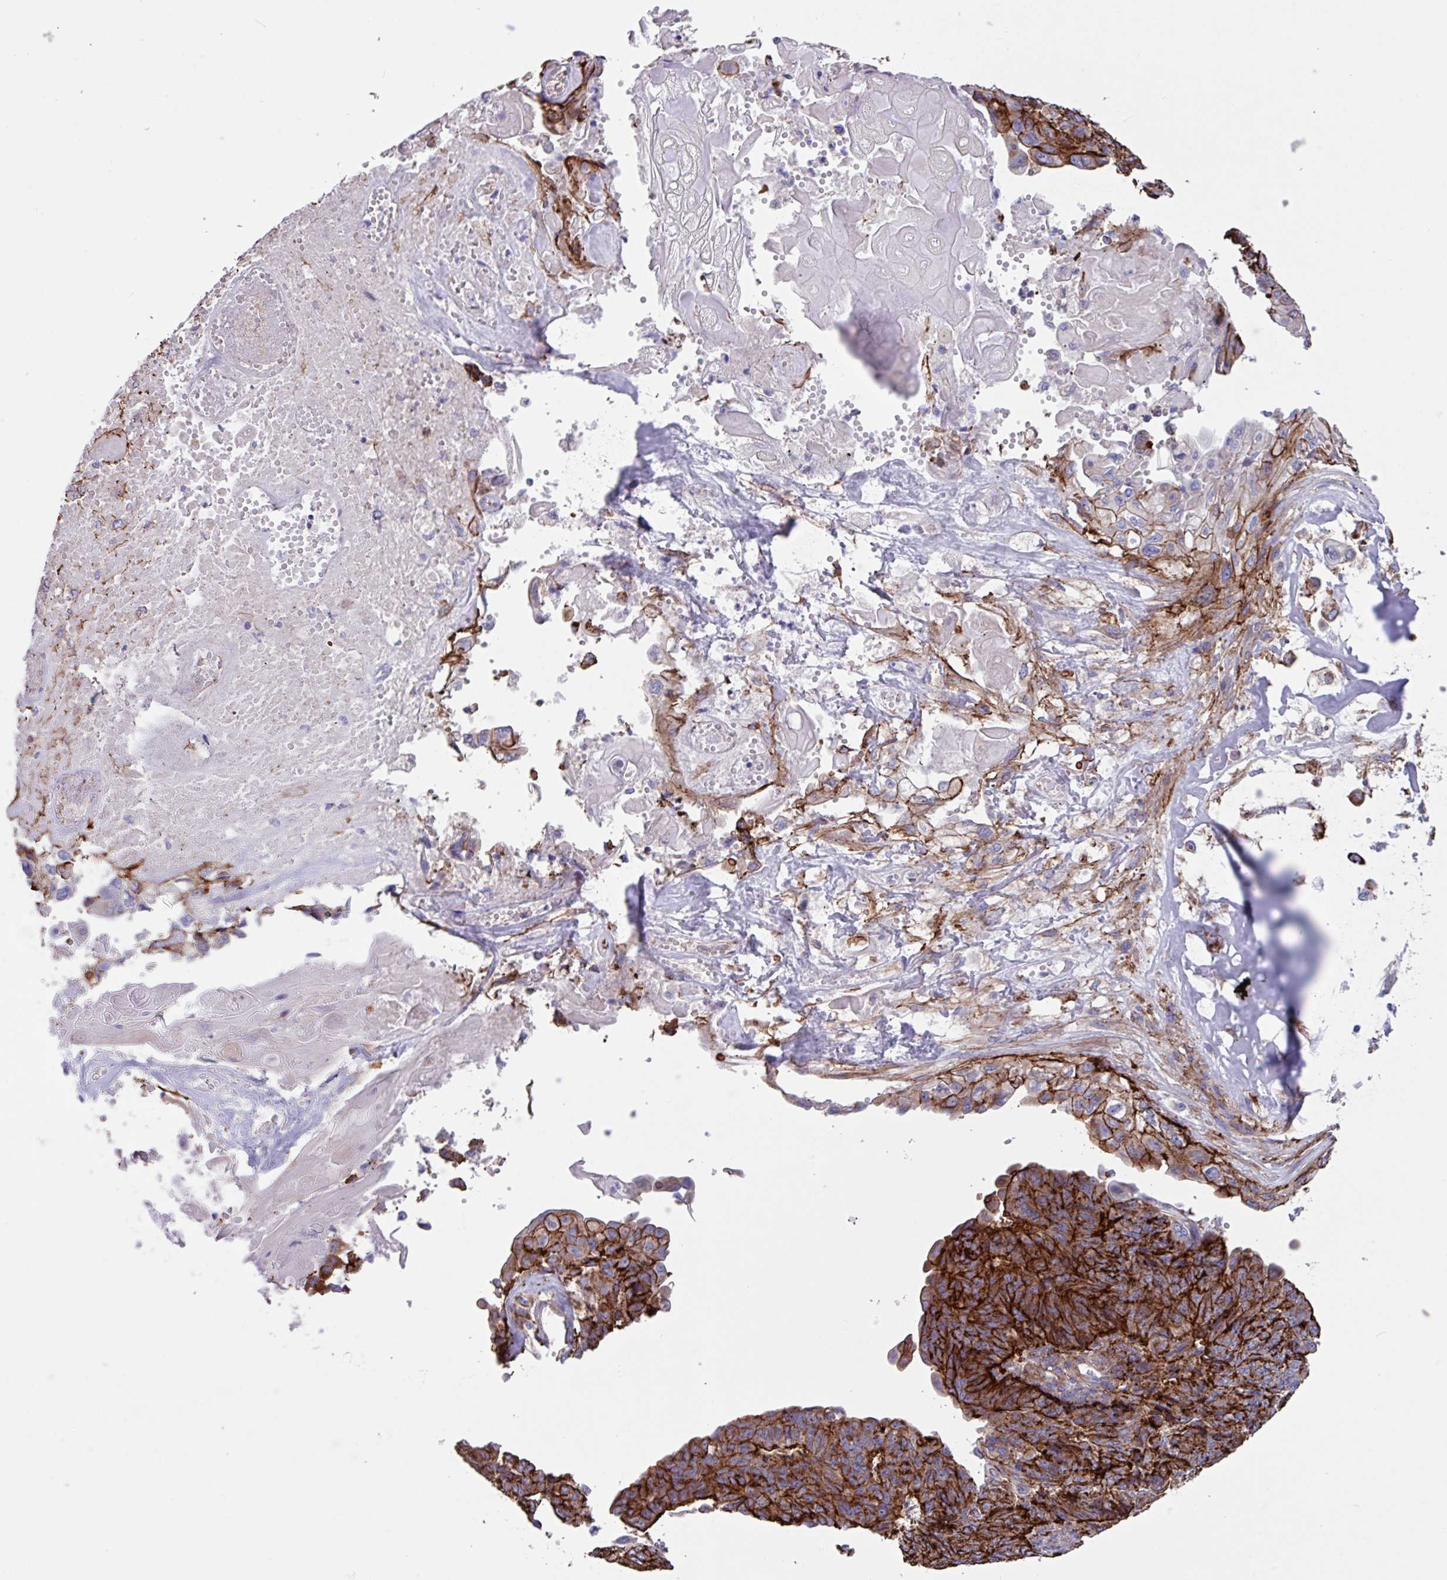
{"staining": {"intensity": "strong", "quantity": ">75%", "location": "cytoplasmic/membranous"}, "tissue": "endometrial cancer", "cell_type": "Tumor cells", "image_type": "cancer", "snomed": [{"axis": "morphology", "description": "Adenocarcinoma, NOS"}, {"axis": "topography", "description": "Endometrium"}], "caption": "Tumor cells display high levels of strong cytoplasmic/membranous staining in about >75% of cells in human endometrial cancer (adenocarcinoma). (IHC, brightfield microscopy, high magnification).", "gene": "OTULIN", "patient": {"sex": "female", "age": 32}}